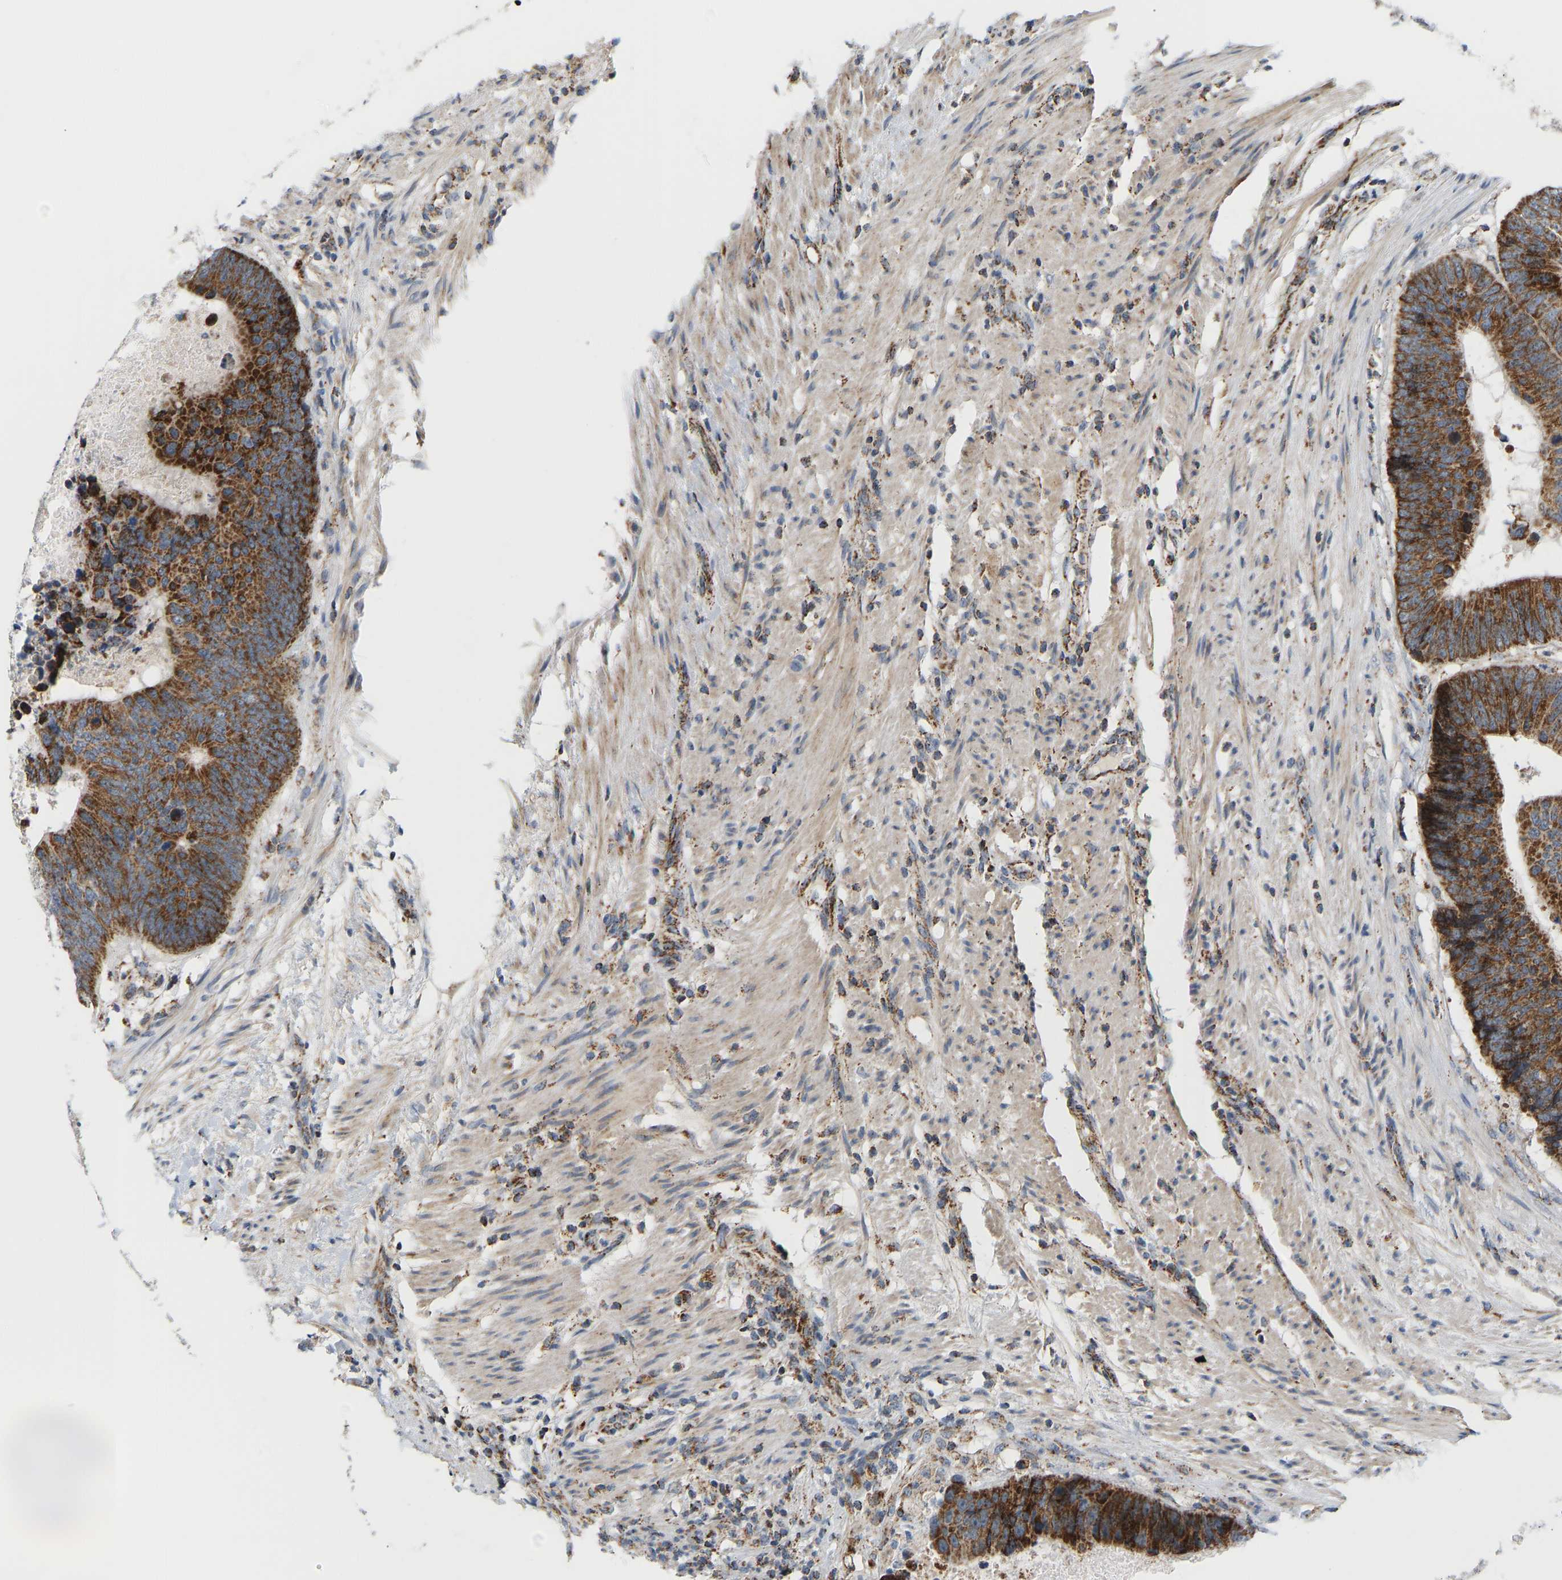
{"staining": {"intensity": "strong", "quantity": ">75%", "location": "cytoplasmic/membranous"}, "tissue": "colorectal cancer", "cell_type": "Tumor cells", "image_type": "cancer", "snomed": [{"axis": "morphology", "description": "Adenocarcinoma, NOS"}, {"axis": "topography", "description": "Colon"}], "caption": "Immunohistochemistry photomicrograph of adenocarcinoma (colorectal) stained for a protein (brown), which shows high levels of strong cytoplasmic/membranous positivity in about >75% of tumor cells.", "gene": "GPSM2", "patient": {"sex": "male", "age": 56}}